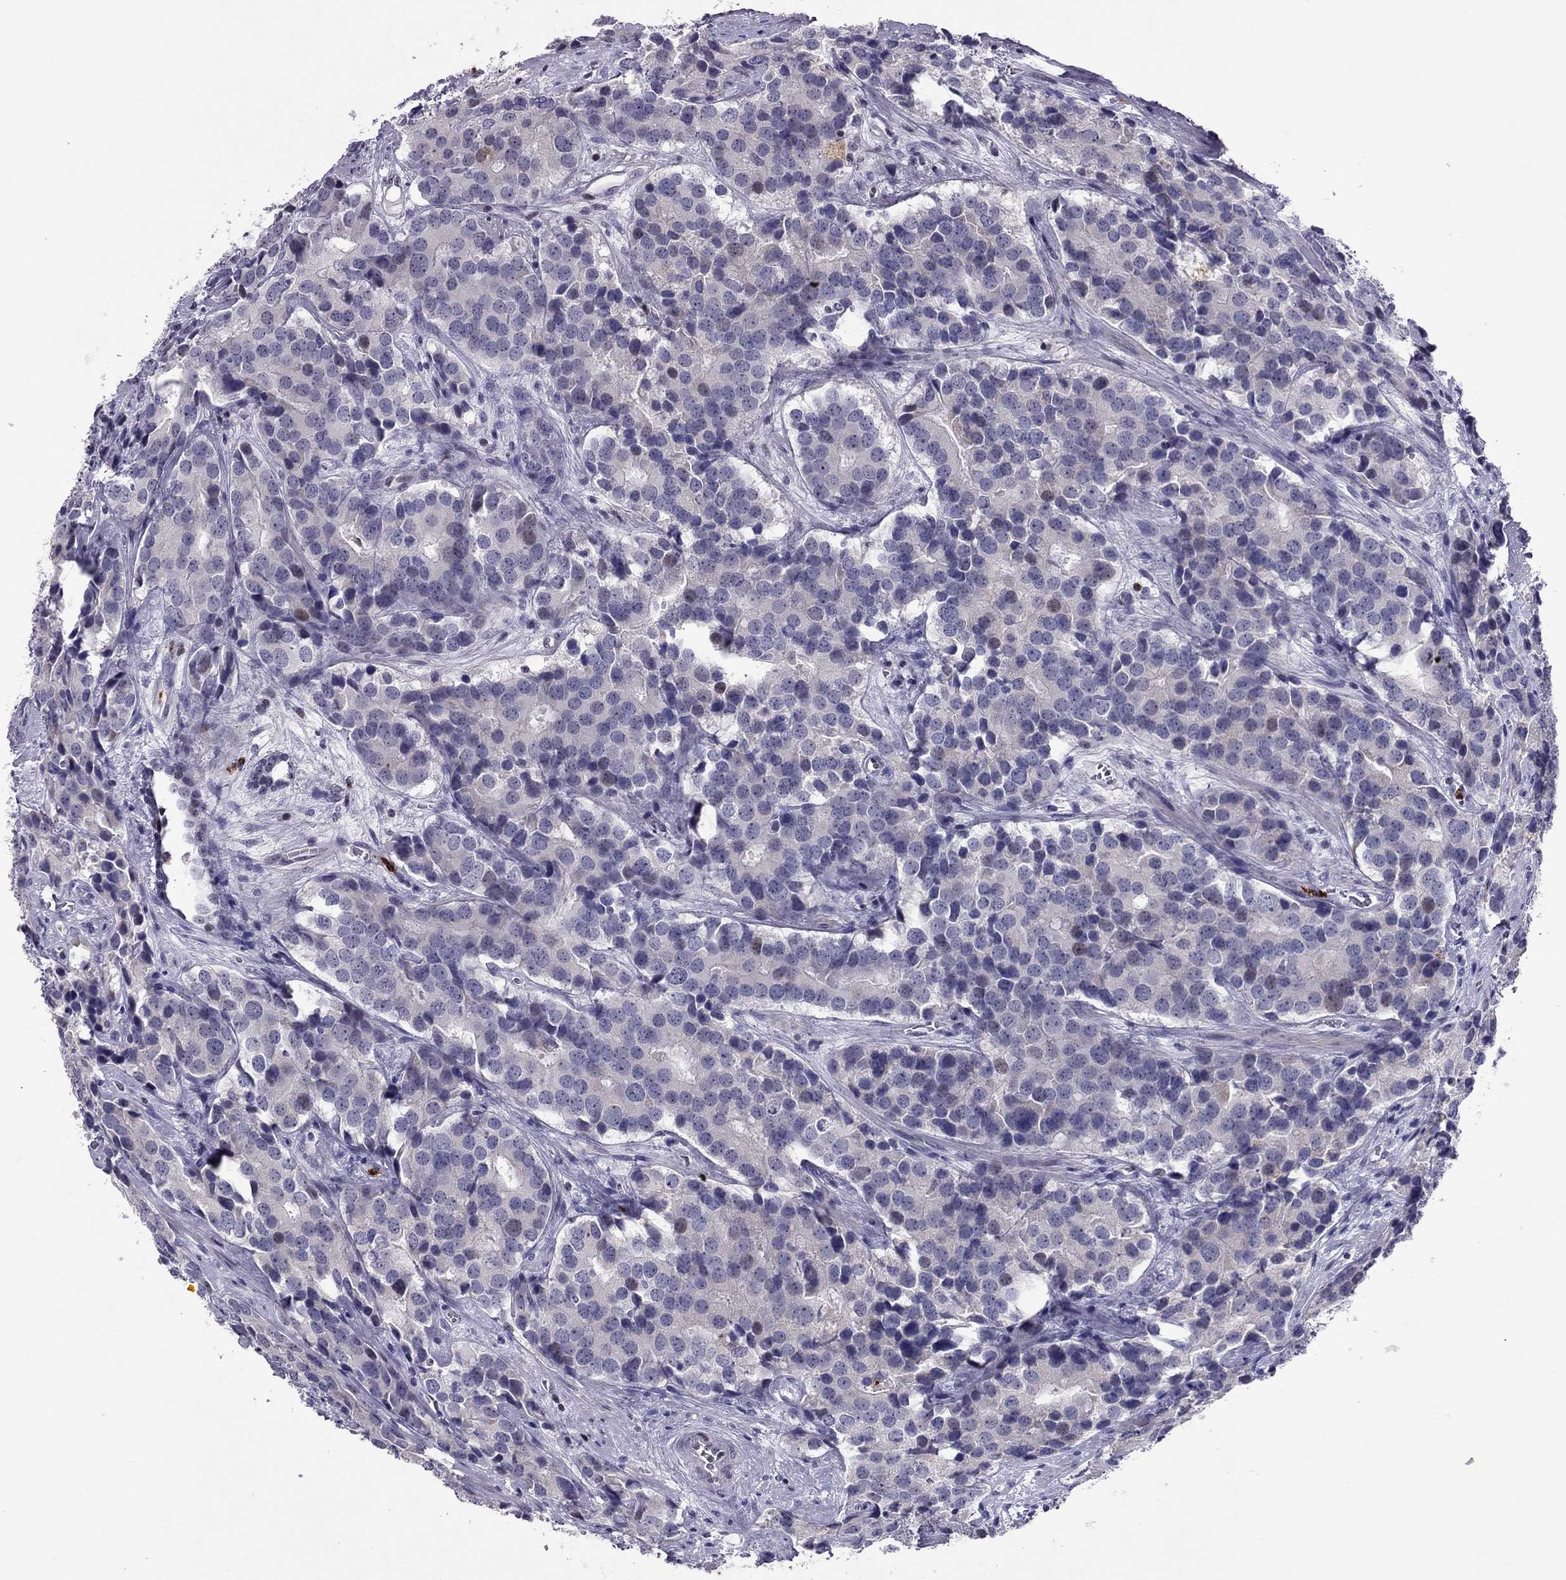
{"staining": {"intensity": "negative", "quantity": "none", "location": "none"}, "tissue": "prostate cancer", "cell_type": "Tumor cells", "image_type": "cancer", "snomed": [{"axis": "morphology", "description": "Adenocarcinoma, NOS"}, {"axis": "topography", "description": "Prostate and seminal vesicle, NOS"}], "caption": "A histopathology image of adenocarcinoma (prostate) stained for a protein exhibits no brown staining in tumor cells.", "gene": "CCL27", "patient": {"sex": "male", "age": 63}}